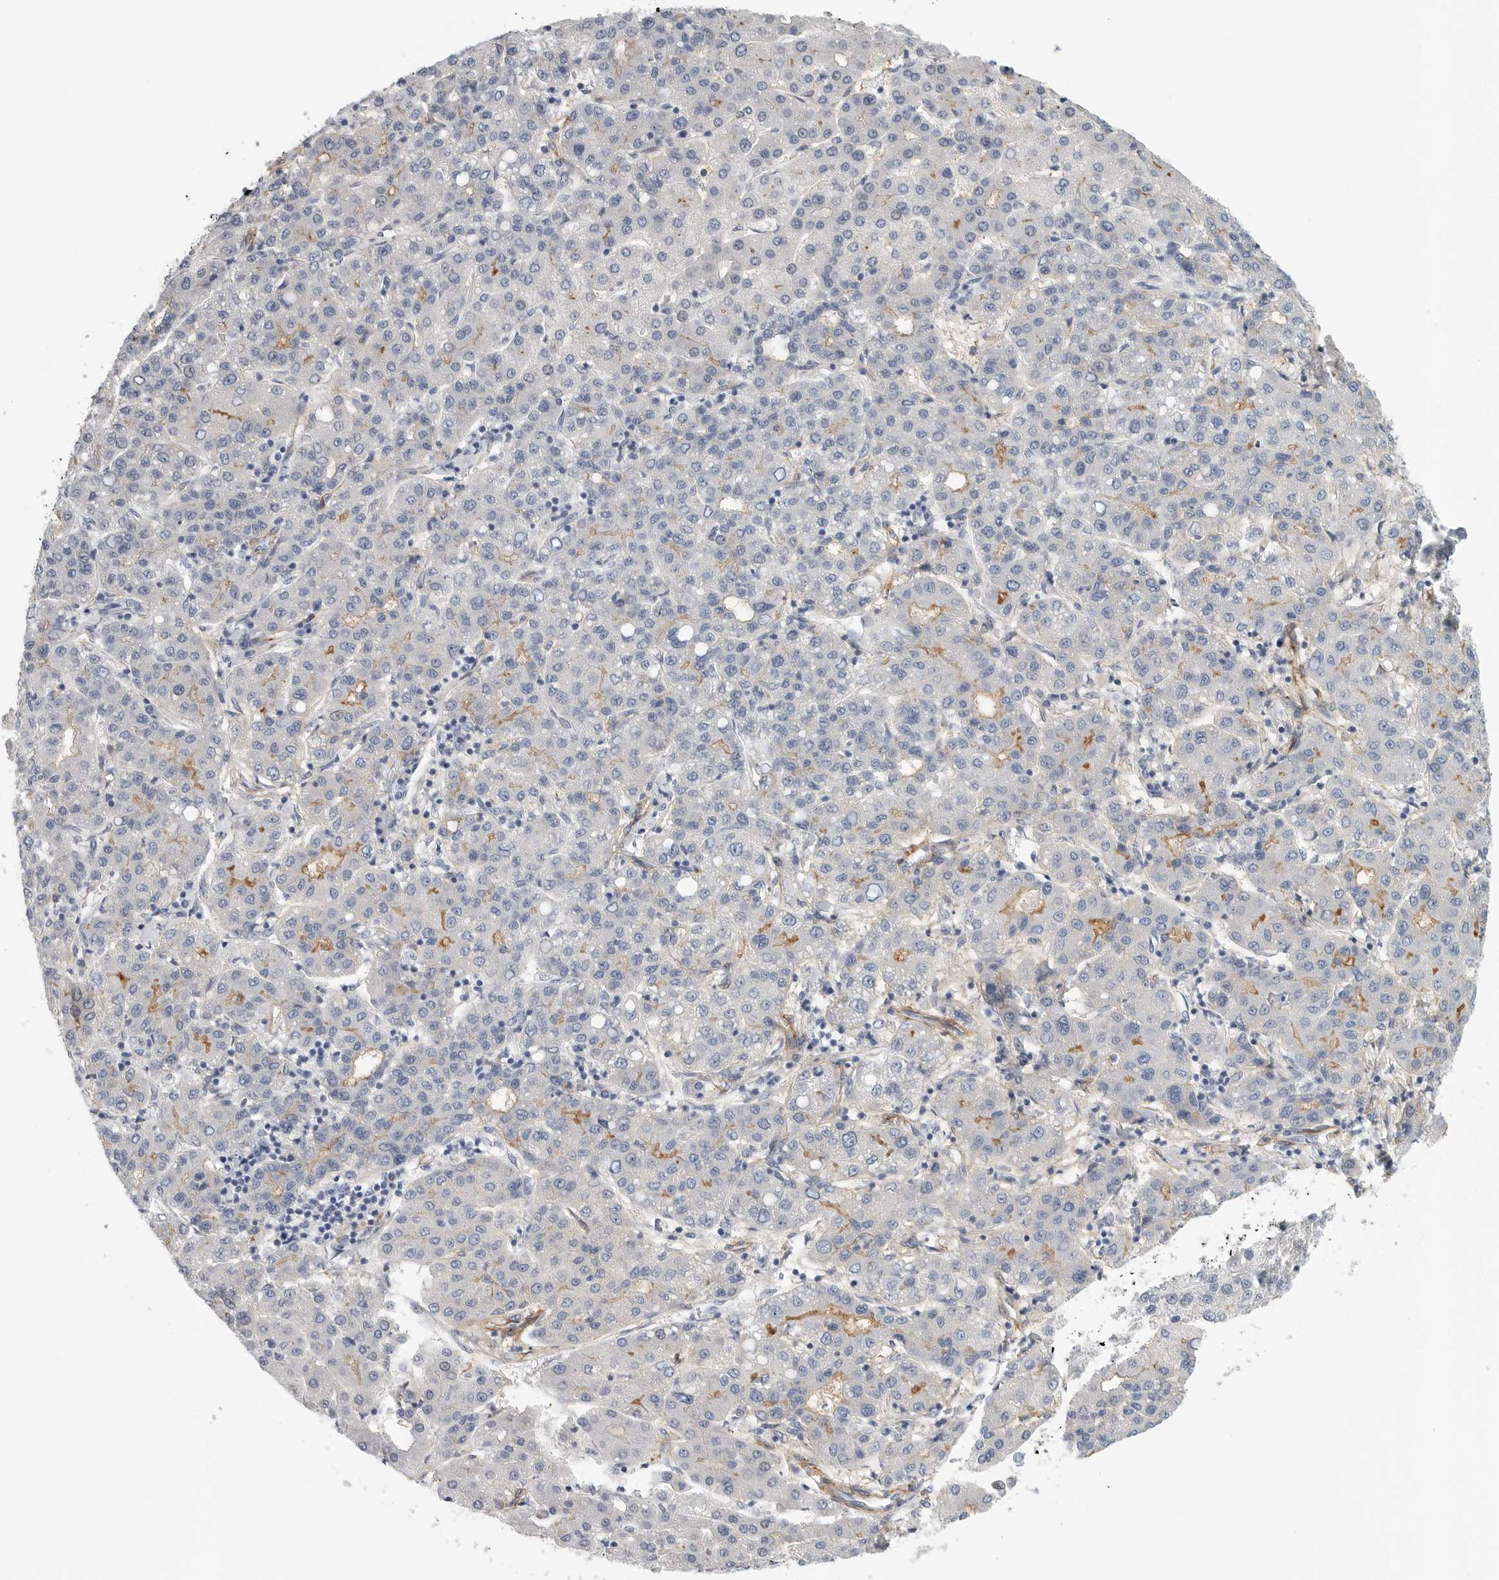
{"staining": {"intensity": "negative", "quantity": "none", "location": "none"}, "tissue": "liver cancer", "cell_type": "Tumor cells", "image_type": "cancer", "snomed": [{"axis": "morphology", "description": "Carcinoma, Hepatocellular, NOS"}, {"axis": "topography", "description": "Liver"}], "caption": "An immunohistochemistry micrograph of liver cancer is shown. There is no staining in tumor cells of liver cancer.", "gene": "TNR", "patient": {"sex": "male", "age": 65}}